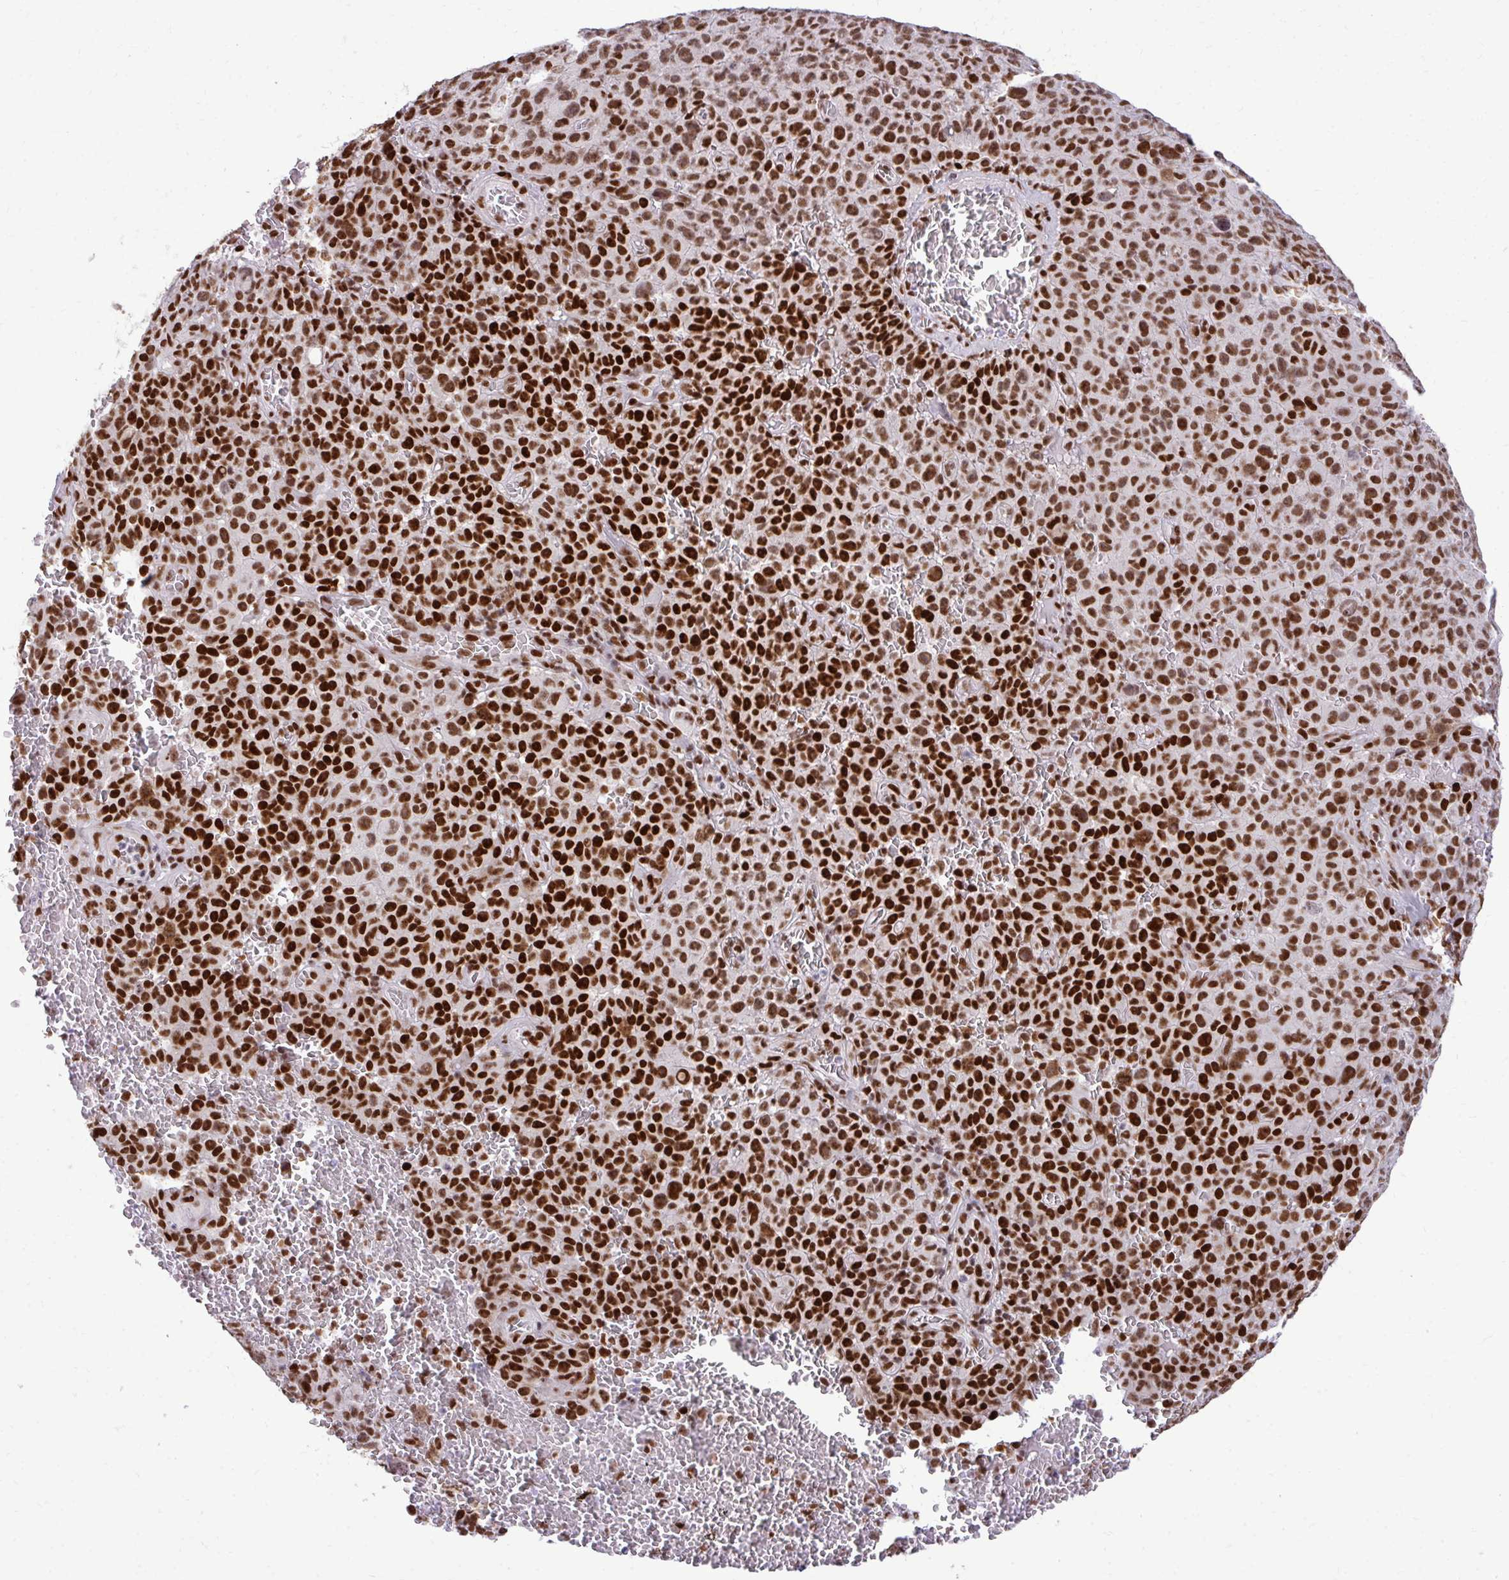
{"staining": {"intensity": "strong", "quantity": ">75%", "location": "nuclear"}, "tissue": "melanoma", "cell_type": "Tumor cells", "image_type": "cancer", "snomed": [{"axis": "morphology", "description": "Malignant melanoma, NOS"}, {"axis": "topography", "description": "Skin"}], "caption": "This is a histology image of immunohistochemistry staining of melanoma, which shows strong positivity in the nuclear of tumor cells.", "gene": "CDYL", "patient": {"sex": "female", "age": 82}}